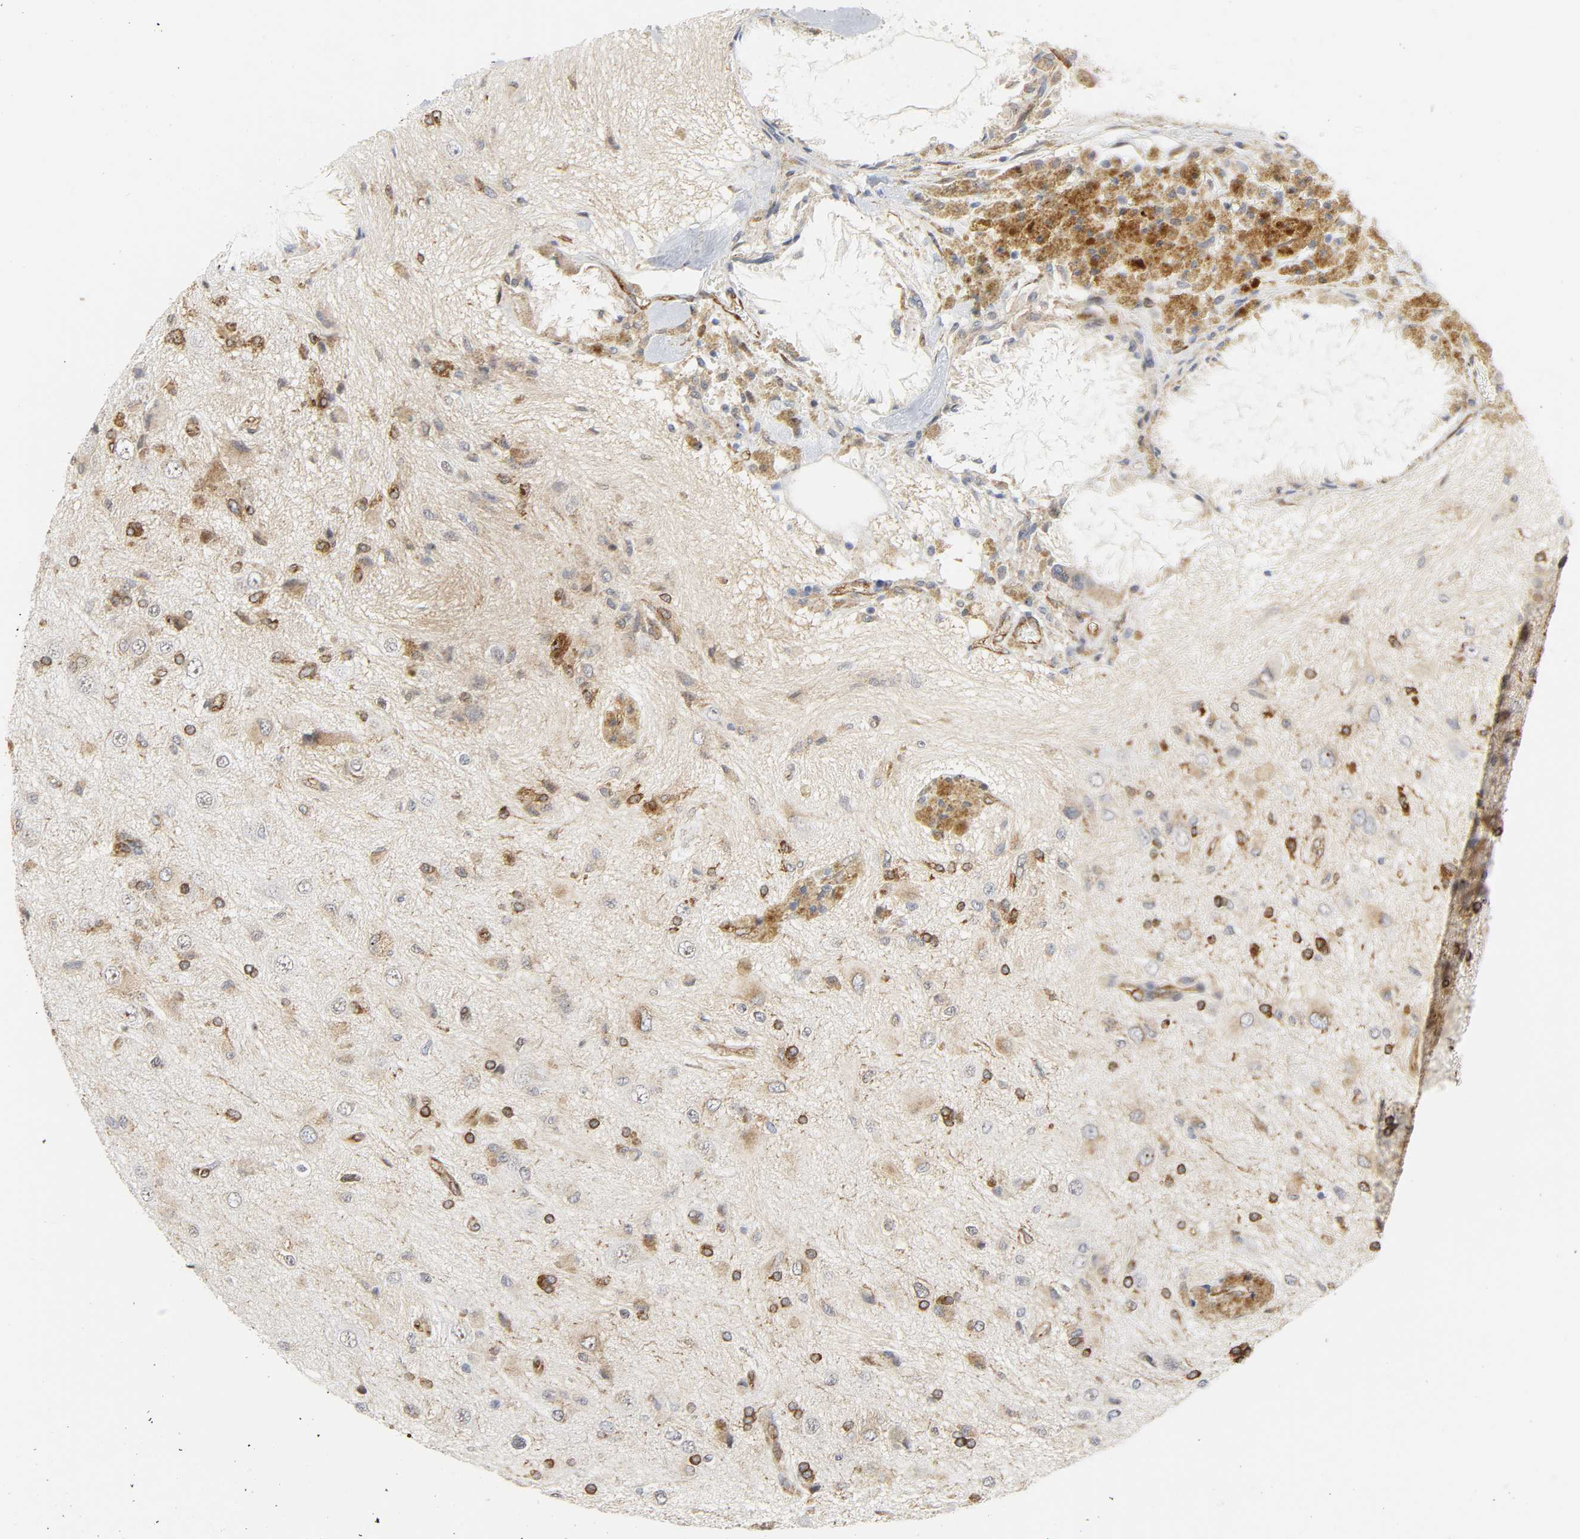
{"staining": {"intensity": "strong", "quantity": "25%-75%", "location": "cytoplasmic/membranous"}, "tissue": "glioma", "cell_type": "Tumor cells", "image_type": "cancer", "snomed": [{"axis": "morphology", "description": "Glioma, malignant, High grade"}, {"axis": "topography", "description": "Brain"}], "caption": "The micrograph displays a brown stain indicating the presence of a protein in the cytoplasmic/membranous of tumor cells in high-grade glioma (malignant). The staining is performed using DAB brown chromogen to label protein expression. The nuclei are counter-stained blue using hematoxylin.", "gene": "DOCK1", "patient": {"sex": "male", "age": 47}}